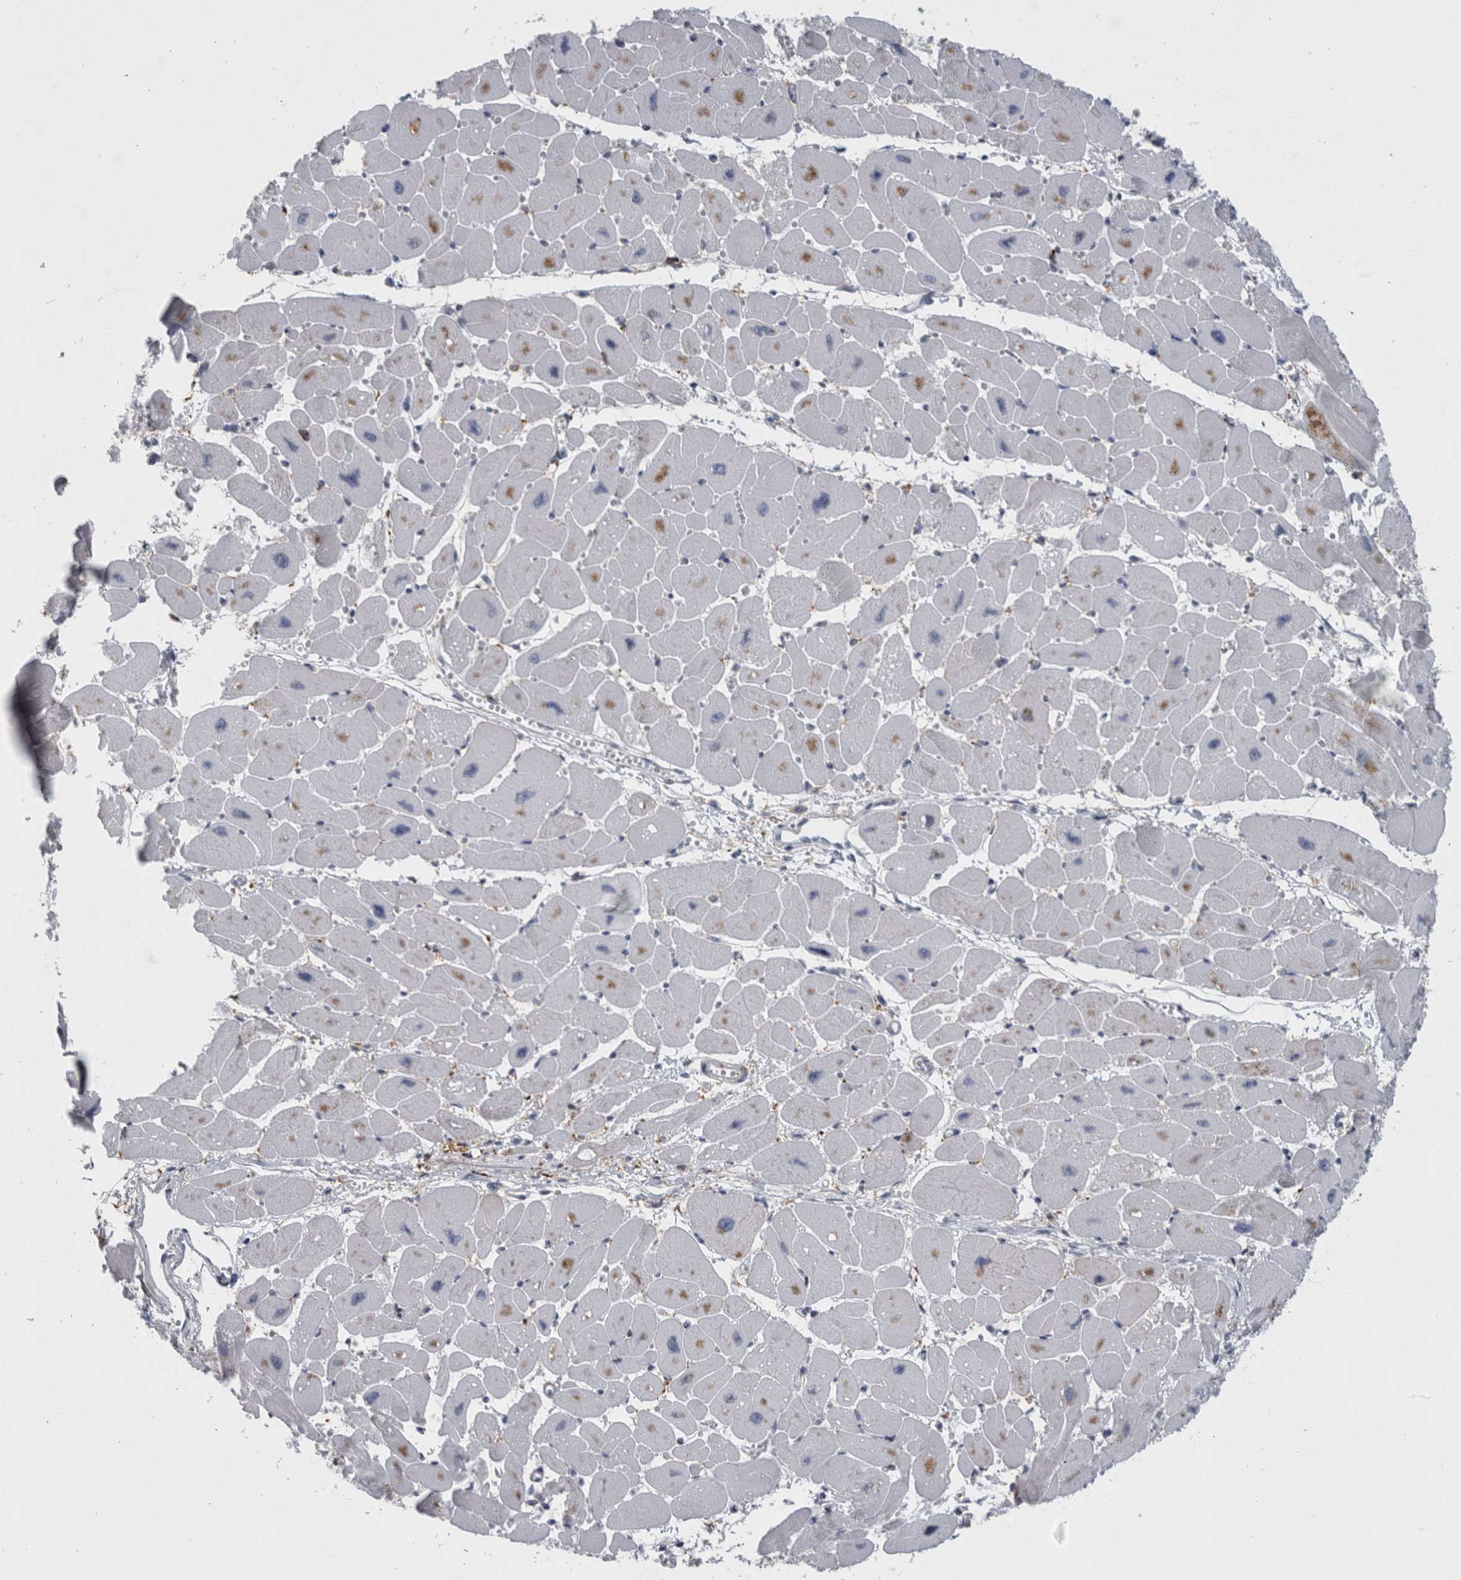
{"staining": {"intensity": "moderate", "quantity": "<25%", "location": "cytoplasmic/membranous"}, "tissue": "heart muscle", "cell_type": "Cardiomyocytes", "image_type": "normal", "snomed": [{"axis": "morphology", "description": "Normal tissue, NOS"}, {"axis": "topography", "description": "Heart"}], "caption": "Cardiomyocytes display moderate cytoplasmic/membranous expression in approximately <25% of cells in benign heart muscle.", "gene": "DNAJC24", "patient": {"sex": "female", "age": 54}}